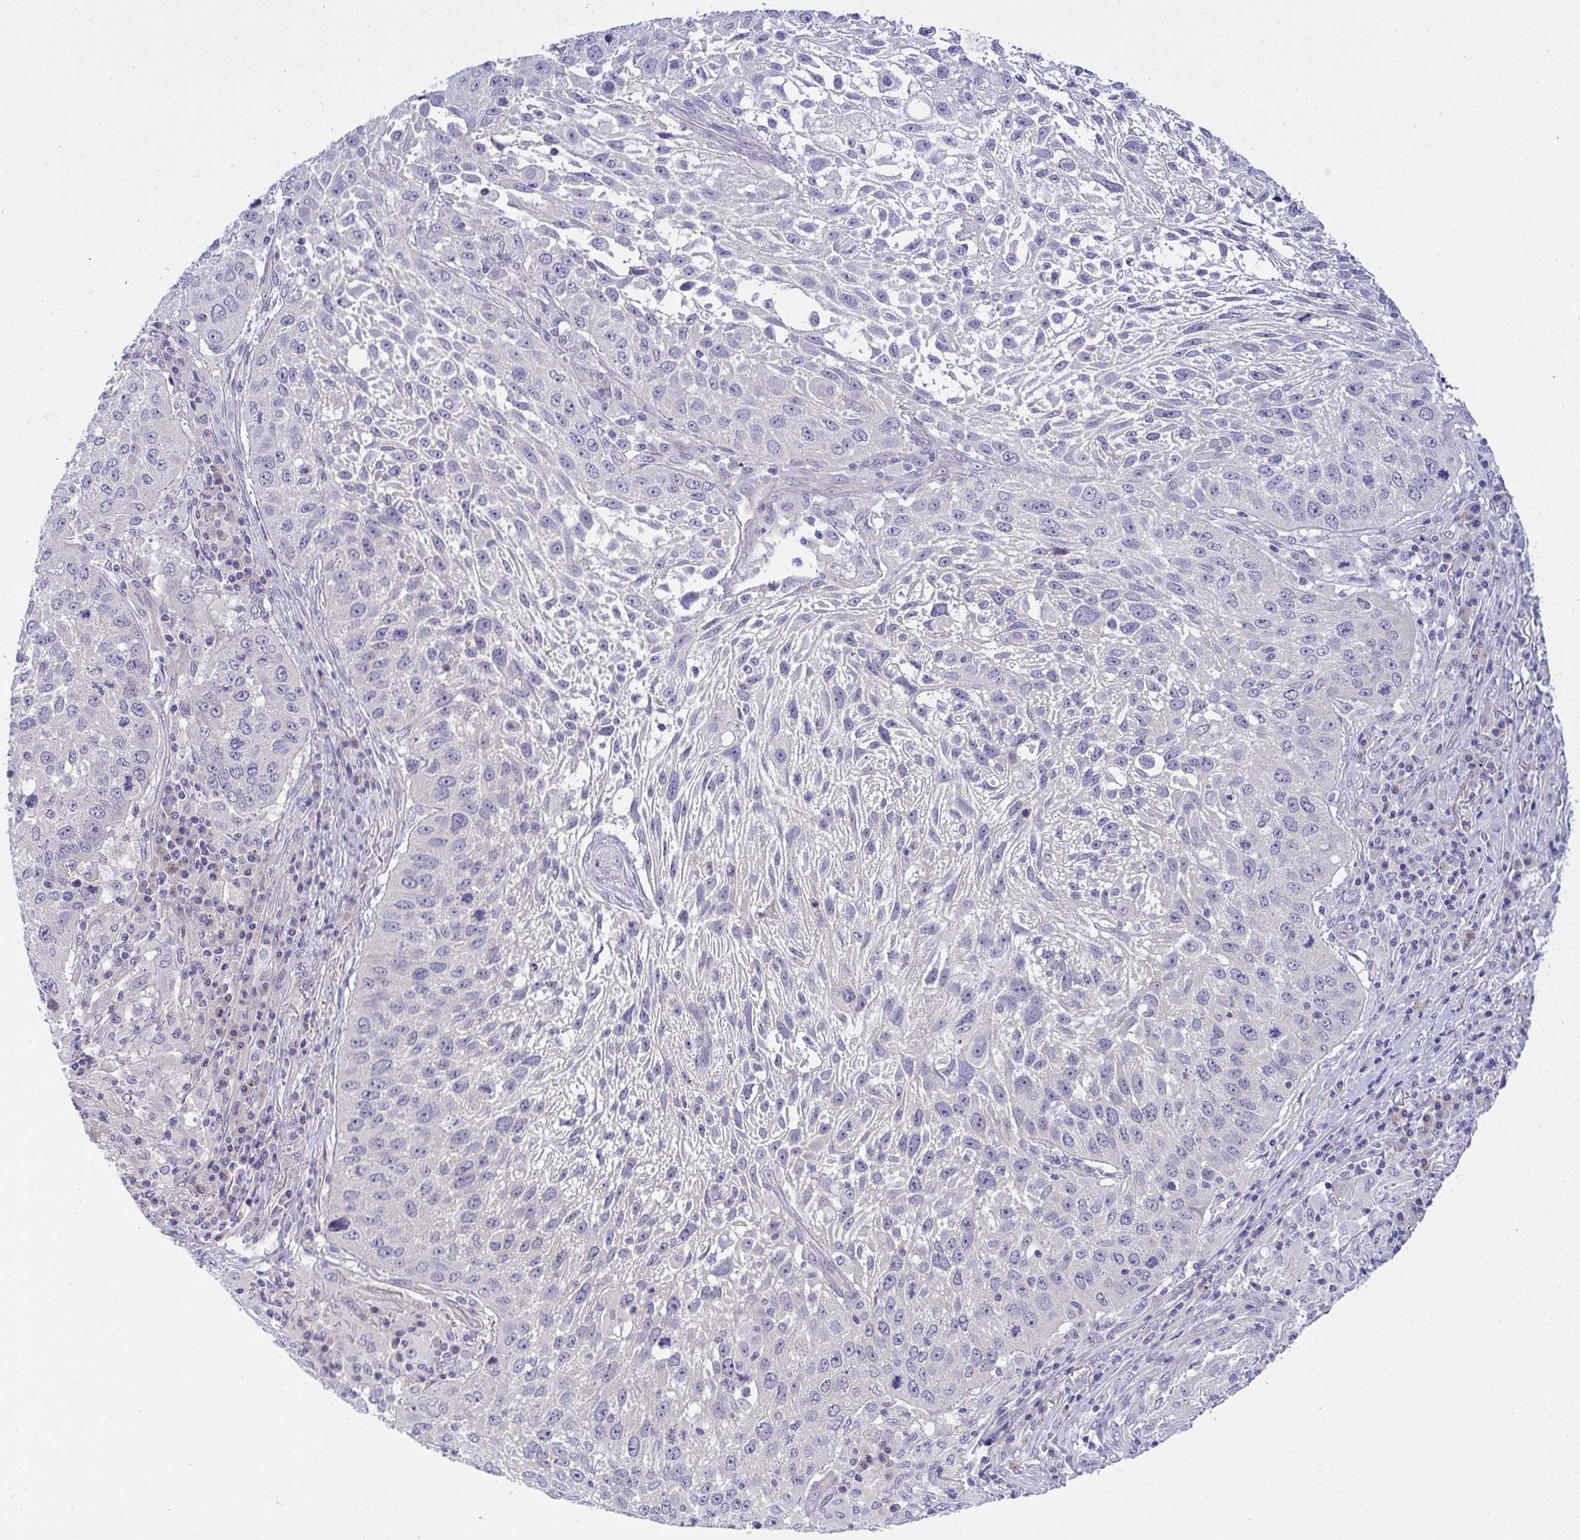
{"staining": {"intensity": "negative", "quantity": "none", "location": "none"}, "tissue": "lung cancer", "cell_type": "Tumor cells", "image_type": "cancer", "snomed": [{"axis": "morphology", "description": "Normal morphology"}, {"axis": "morphology", "description": "Squamous cell carcinoma, NOS"}, {"axis": "topography", "description": "Lymph node"}, {"axis": "topography", "description": "Lung"}], "caption": "There is no significant expression in tumor cells of lung cancer (squamous cell carcinoma). Nuclei are stained in blue.", "gene": "HOXD12", "patient": {"sex": "male", "age": 67}}